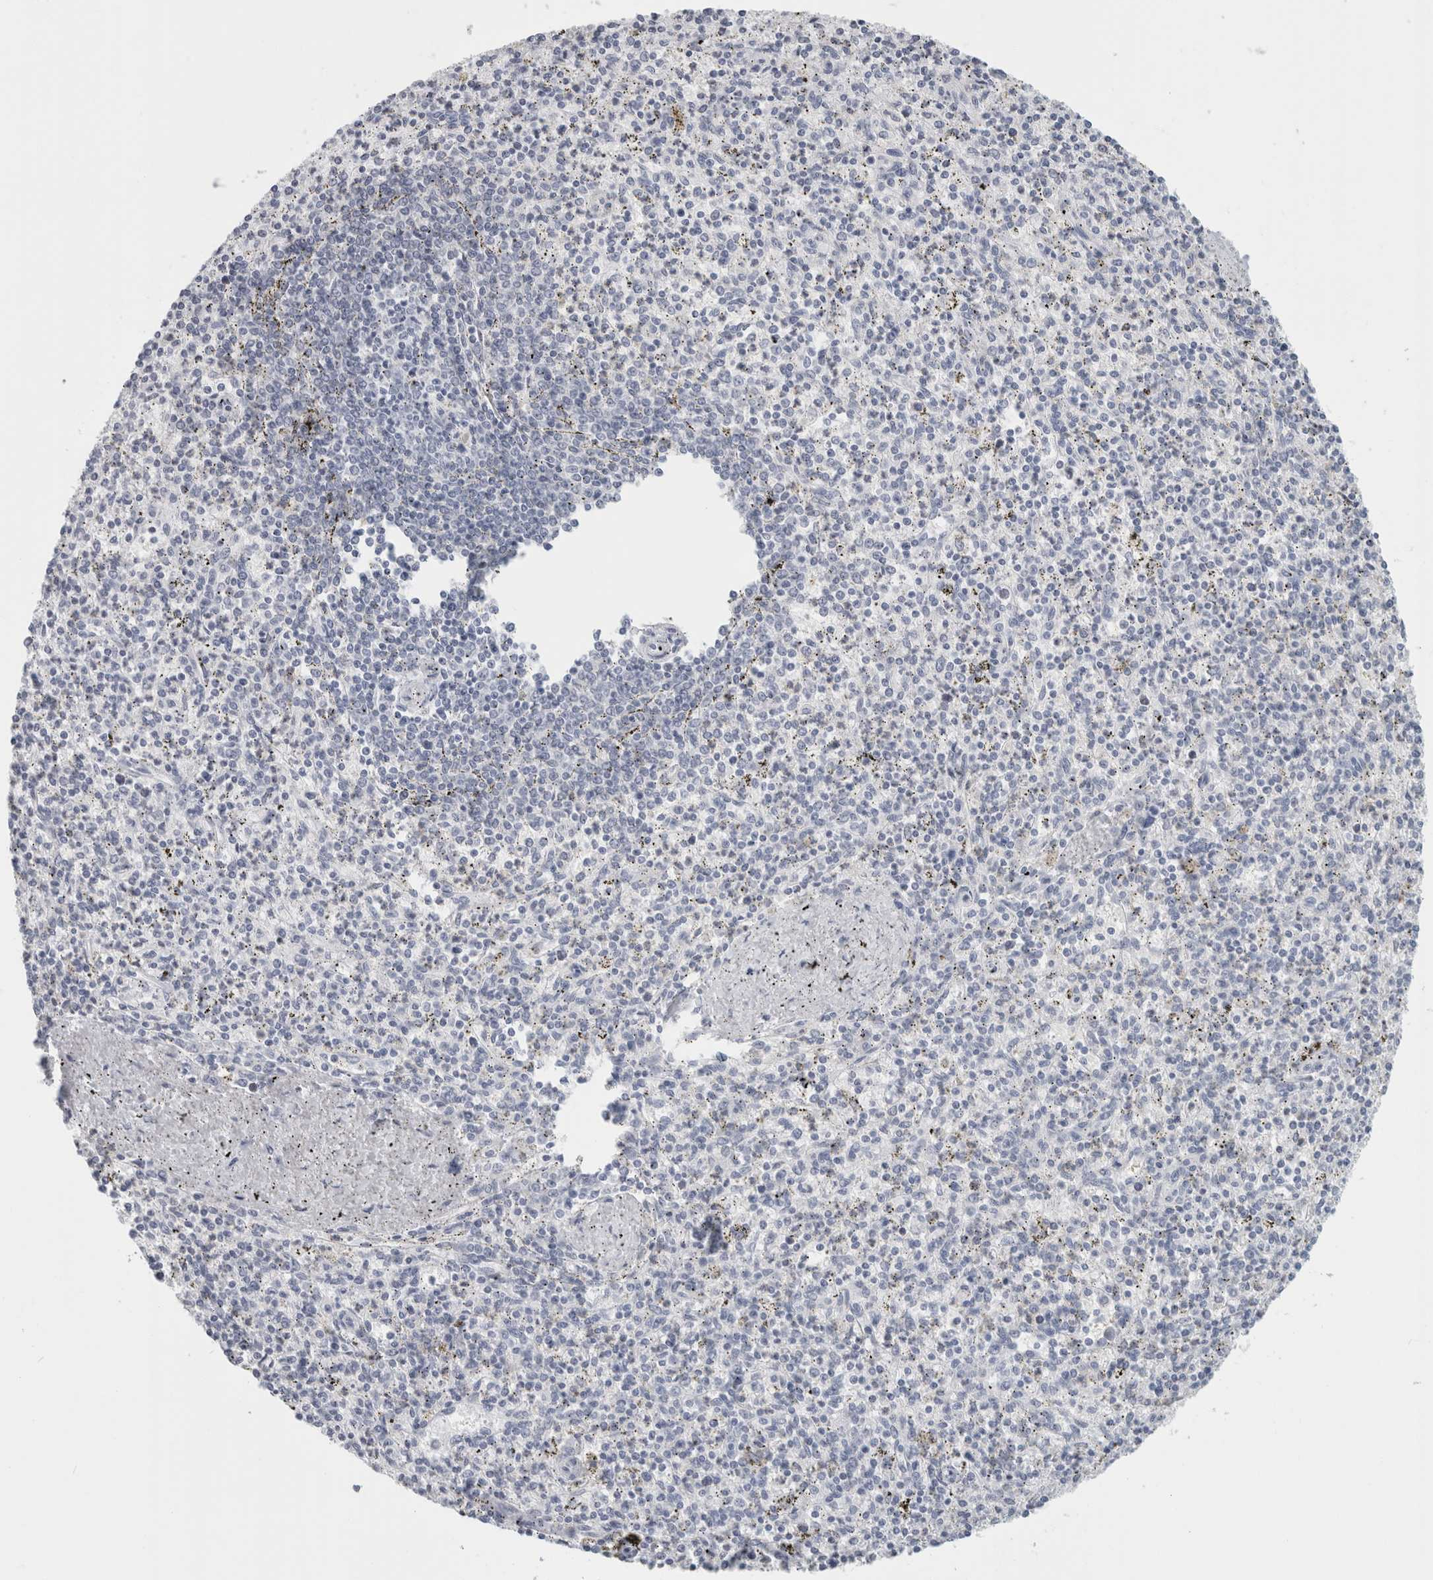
{"staining": {"intensity": "negative", "quantity": "none", "location": "none"}, "tissue": "spleen", "cell_type": "Cells in red pulp", "image_type": "normal", "snomed": [{"axis": "morphology", "description": "Normal tissue, NOS"}, {"axis": "topography", "description": "Spleen"}], "caption": "This is an immunohistochemistry histopathology image of unremarkable human spleen. There is no expression in cells in red pulp.", "gene": "SLC28A3", "patient": {"sex": "male", "age": 72}}